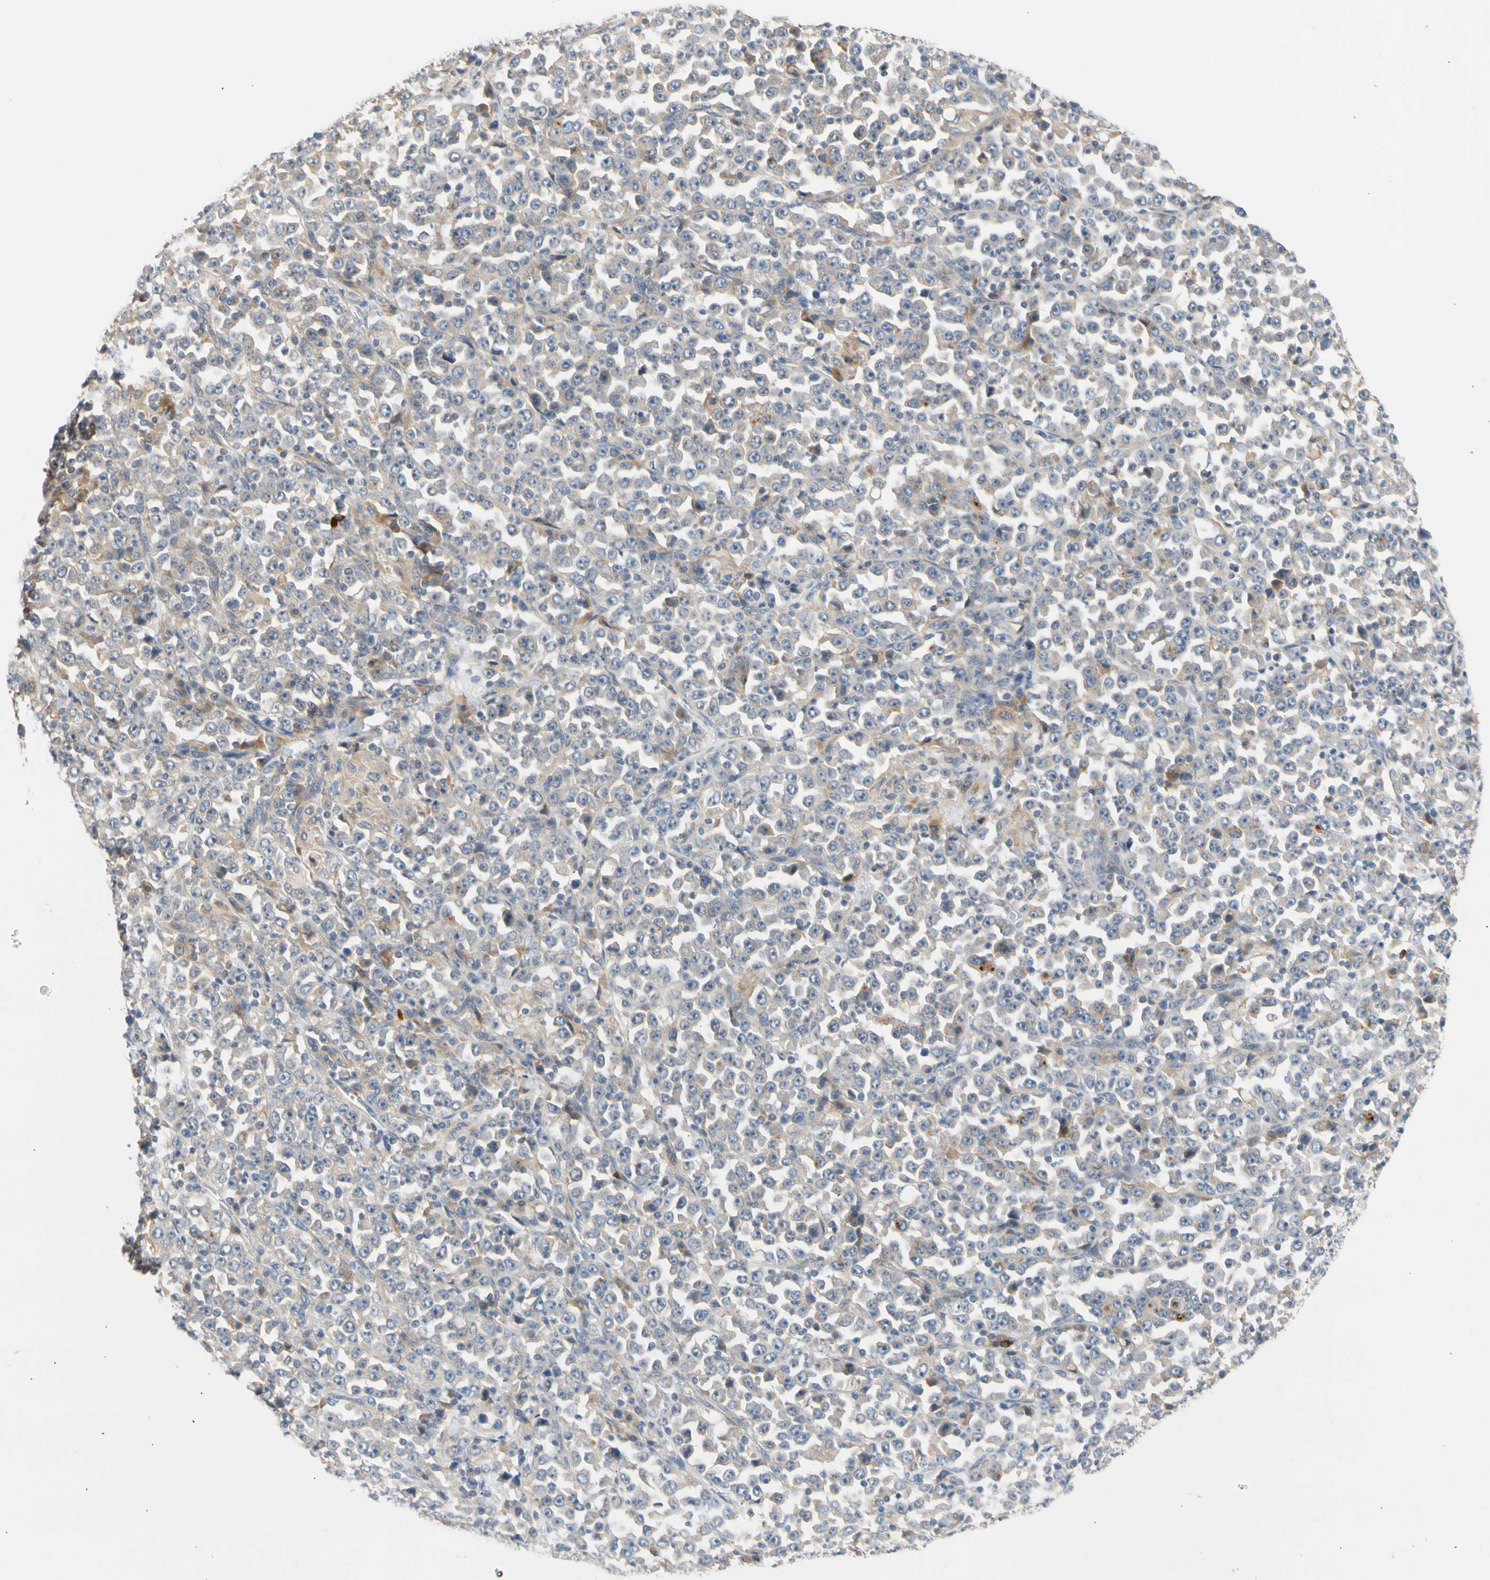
{"staining": {"intensity": "weak", "quantity": "<25%", "location": "cytoplasmic/membranous"}, "tissue": "stomach cancer", "cell_type": "Tumor cells", "image_type": "cancer", "snomed": [{"axis": "morphology", "description": "Normal tissue, NOS"}, {"axis": "morphology", "description": "Adenocarcinoma, NOS"}, {"axis": "topography", "description": "Stomach, upper"}, {"axis": "topography", "description": "Stomach"}], "caption": "The immunohistochemistry (IHC) image has no significant positivity in tumor cells of stomach adenocarcinoma tissue.", "gene": "CNST", "patient": {"sex": "male", "age": 59}}